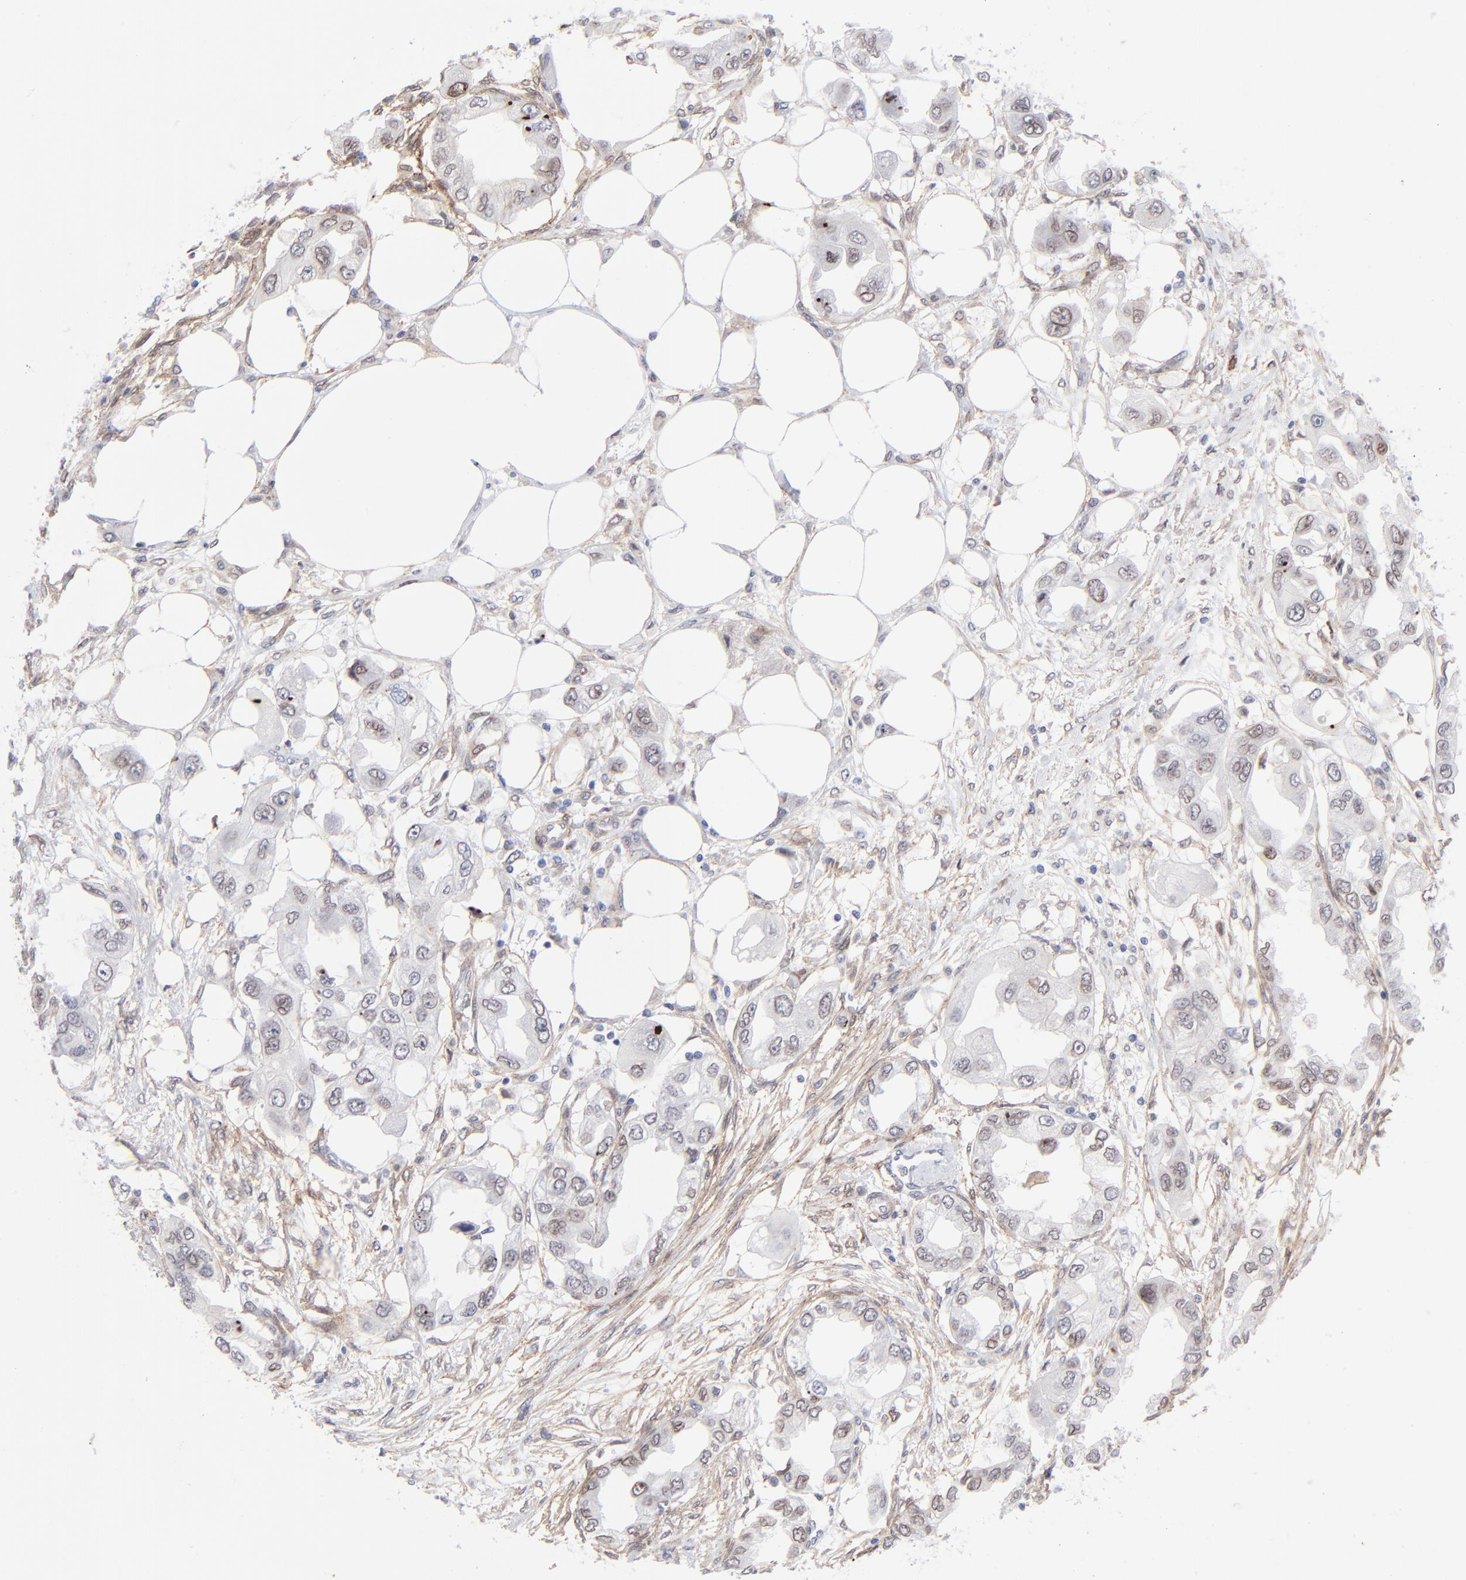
{"staining": {"intensity": "moderate", "quantity": "<25%", "location": "cytoplasmic/membranous,nuclear"}, "tissue": "endometrial cancer", "cell_type": "Tumor cells", "image_type": "cancer", "snomed": [{"axis": "morphology", "description": "Adenocarcinoma, NOS"}, {"axis": "topography", "description": "Endometrium"}], "caption": "A low amount of moderate cytoplasmic/membranous and nuclear positivity is seen in approximately <25% of tumor cells in endometrial cancer (adenocarcinoma) tissue. Using DAB (3,3'-diaminobenzidine) (brown) and hematoxylin (blue) stains, captured at high magnification using brightfield microscopy.", "gene": "PDGFRB", "patient": {"sex": "female", "age": 67}}